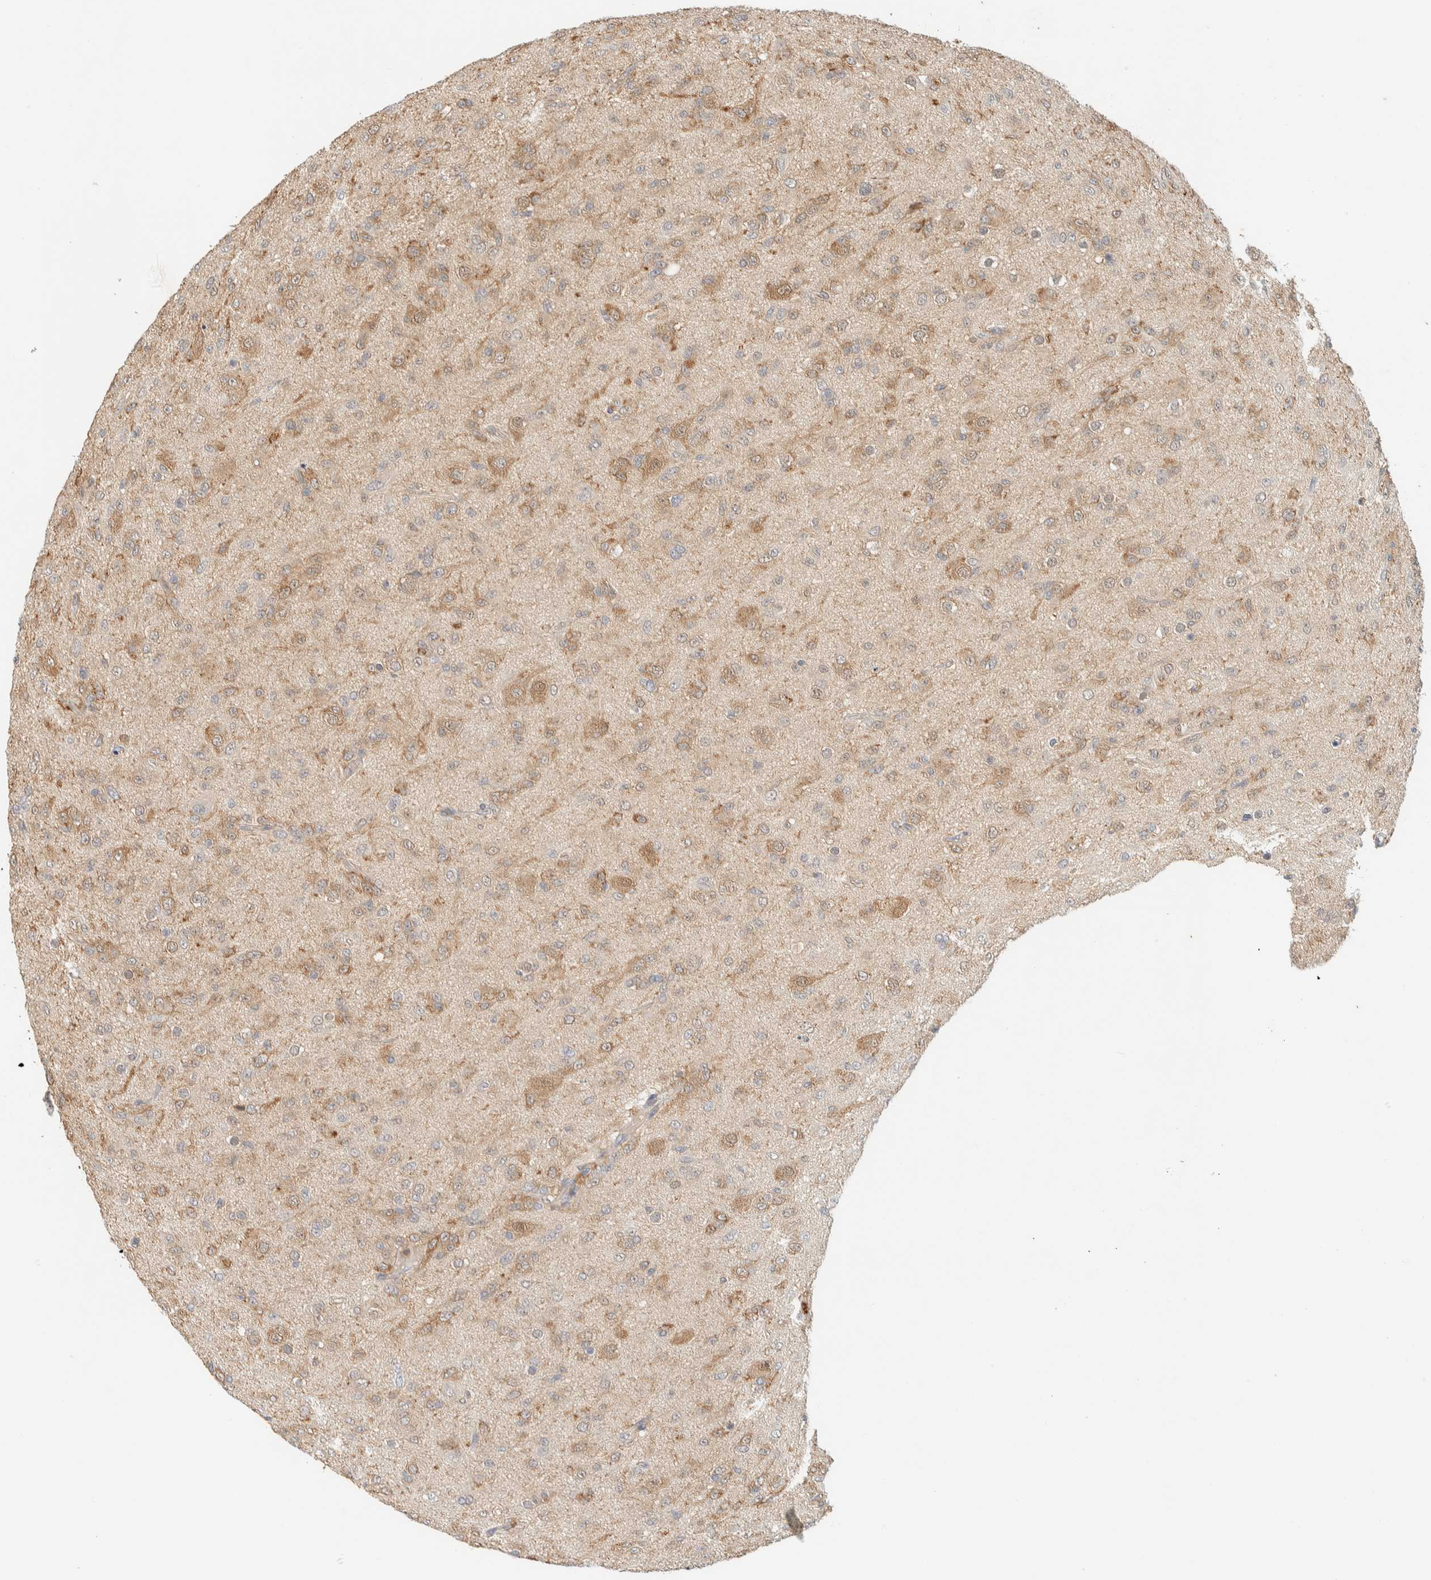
{"staining": {"intensity": "moderate", "quantity": ">75%", "location": "cytoplasmic/membranous"}, "tissue": "glioma", "cell_type": "Tumor cells", "image_type": "cancer", "snomed": [{"axis": "morphology", "description": "Glioma, malignant, Low grade"}, {"axis": "topography", "description": "Brain"}], "caption": "Protein staining of glioma tissue shows moderate cytoplasmic/membranous positivity in approximately >75% of tumor cells. The protein of interest is shown in brown color, while the nuclei are stained blue.", "gene": "RAB11FIP1", "patient": {"sex": "male", "age": 65}}